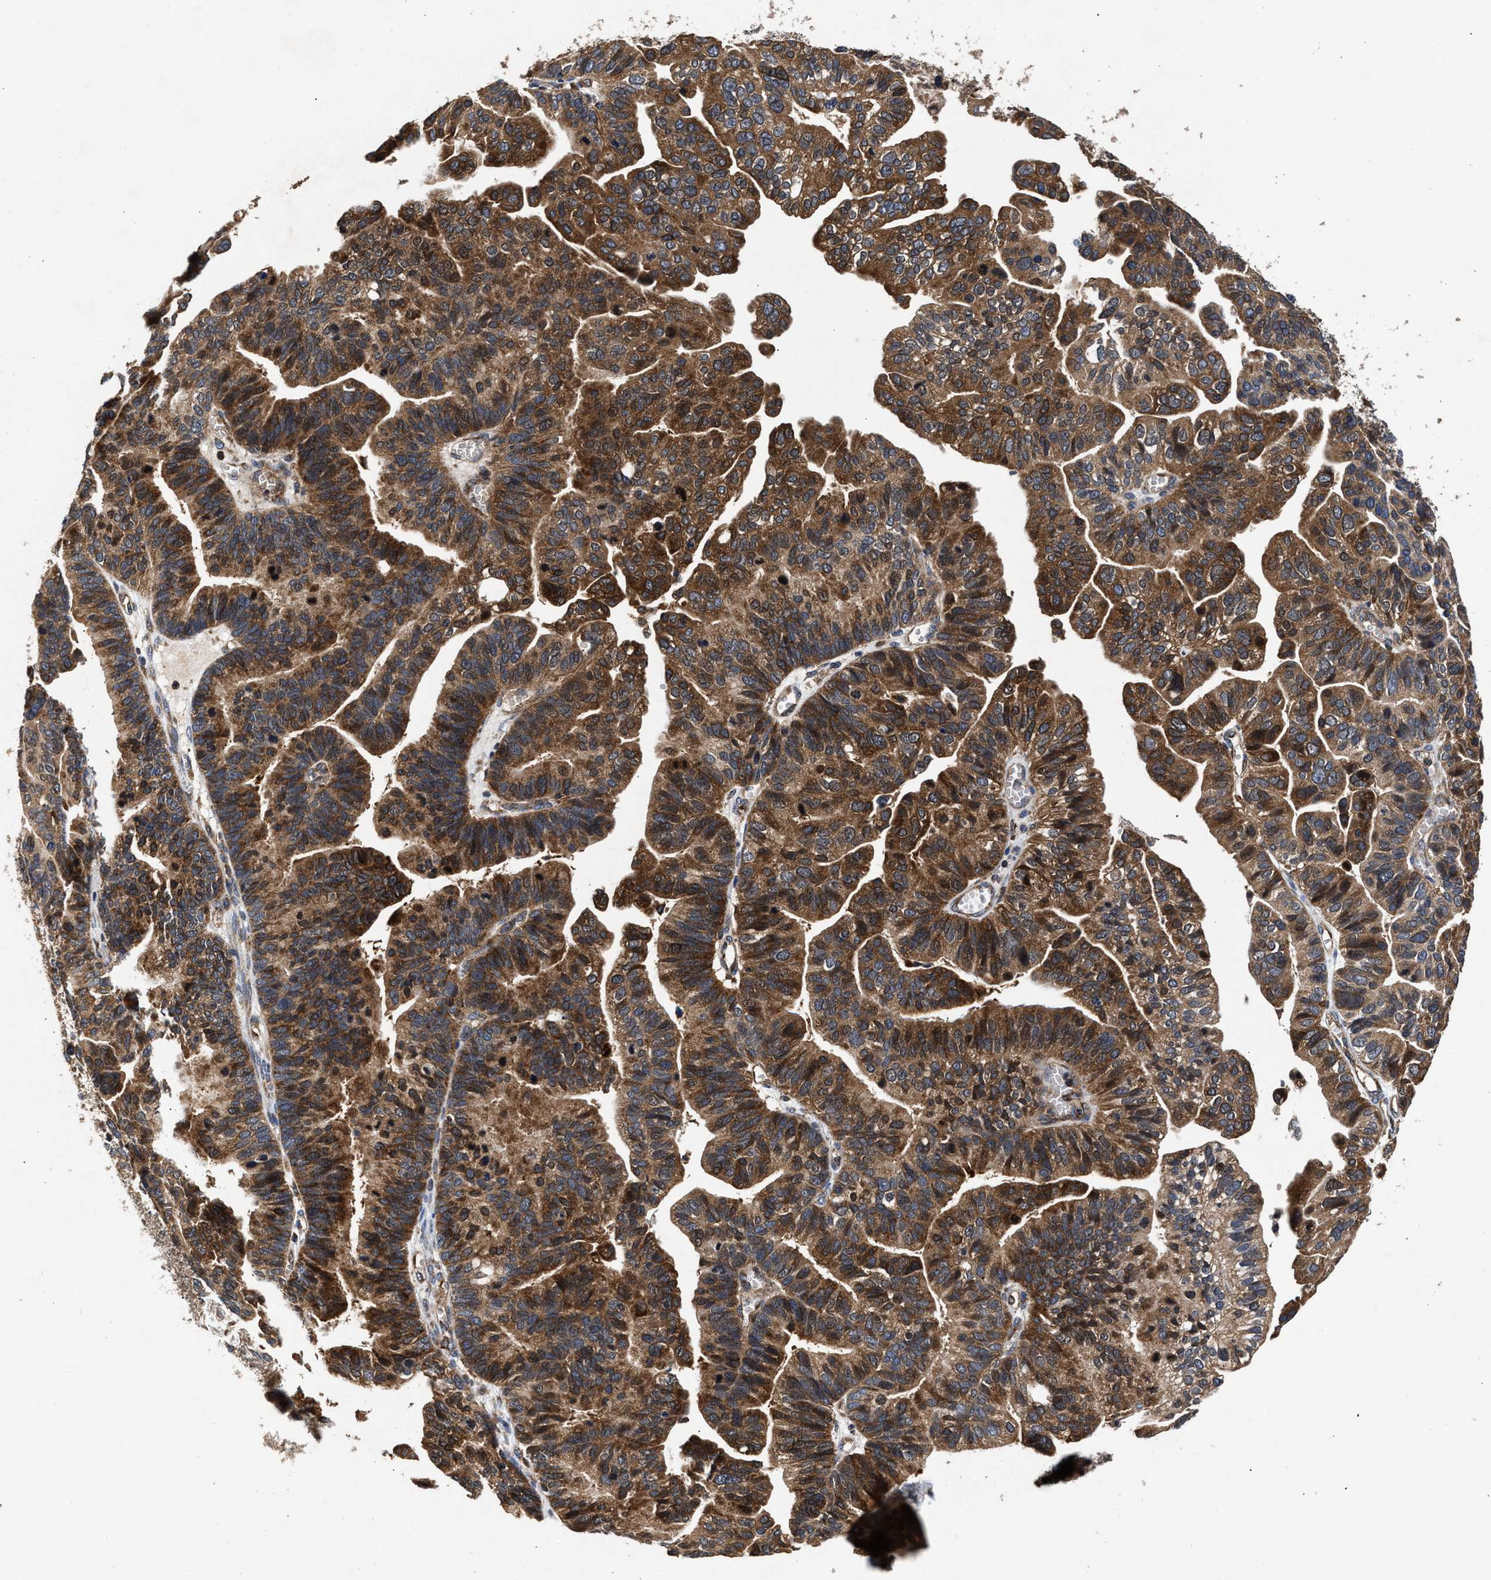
{"staining": {"intensity": "strong", "quantity": ">75%", "location": "cytoplasmic/membranous"}, "tissue": "ovarian cancer", "cell_type": "Tumor cells", "image_type": "cancer", "snomed": [{"axis": "morphology", "description": "Cystadenocarcinoma, serous, NOS"}, {"axis": "topography", "description": "Ovary"}], "caption": "Tumor cells exhibit high levels of strong cytoplasmic/membranous expression in about >75% of cells in human ovarian serous cystadenocarcinoma.", "gene": "NFKB2", "patient": {"sex": "female", "age": 56}}